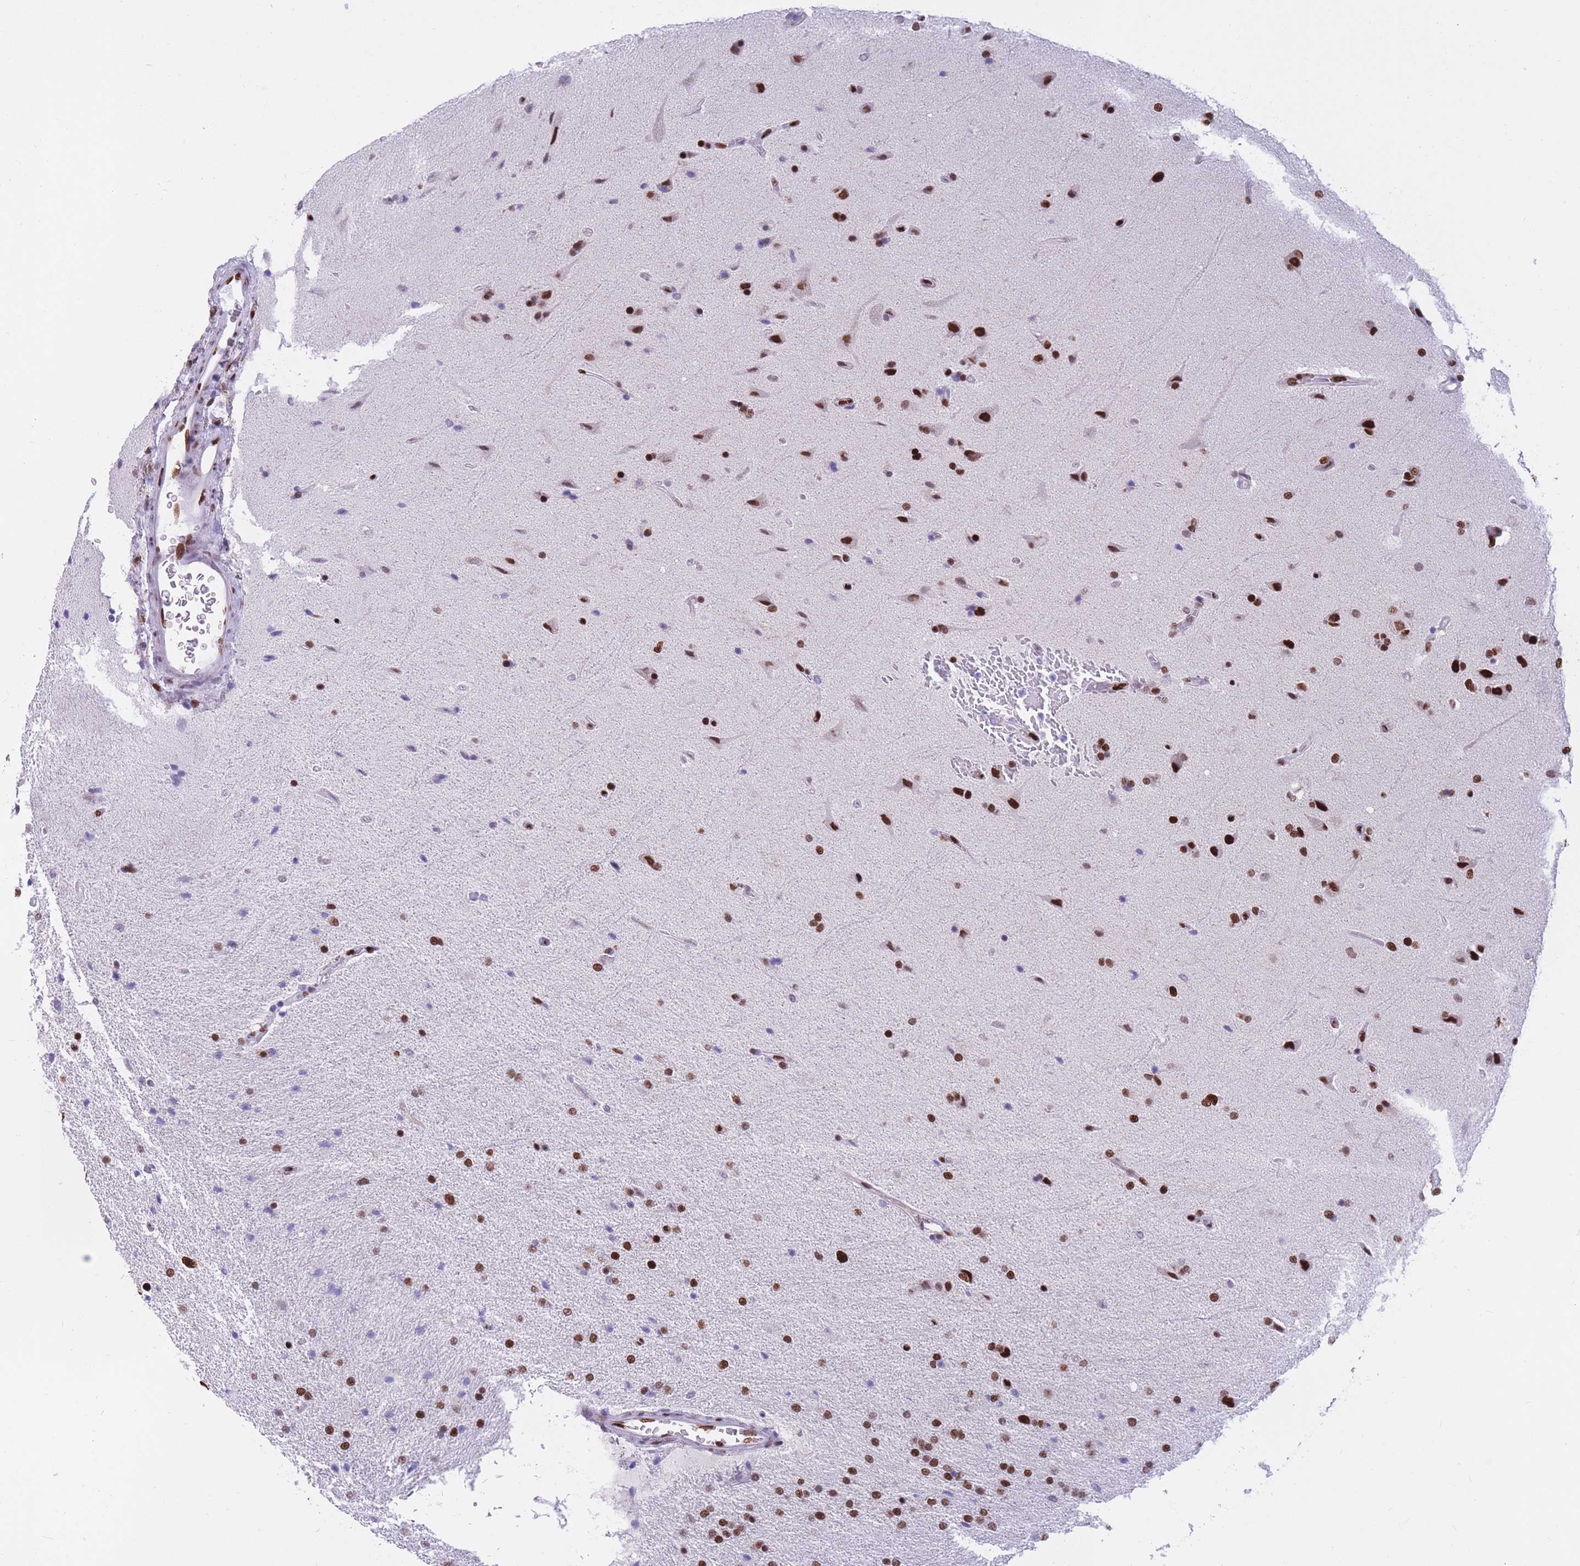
{"staining": {"intensity": "strong", "quantity": ">75%", "location": "nuclear"}, "tissue": "glioma", "cell_type": "Tumor cells", "image_type": "cancer", "snomed": [{"axis": "morphology", "description": "Glioma, malignant, High grade"}, {"axis": "topography", "description": "Brain"}], "caption": "IHC of malignant high-grade glioma exhibits high levels of strong nuclear staining in about >75% of tumor cells.", "gene": "NASP", "patient": {"sex": "male", "age": 72}}